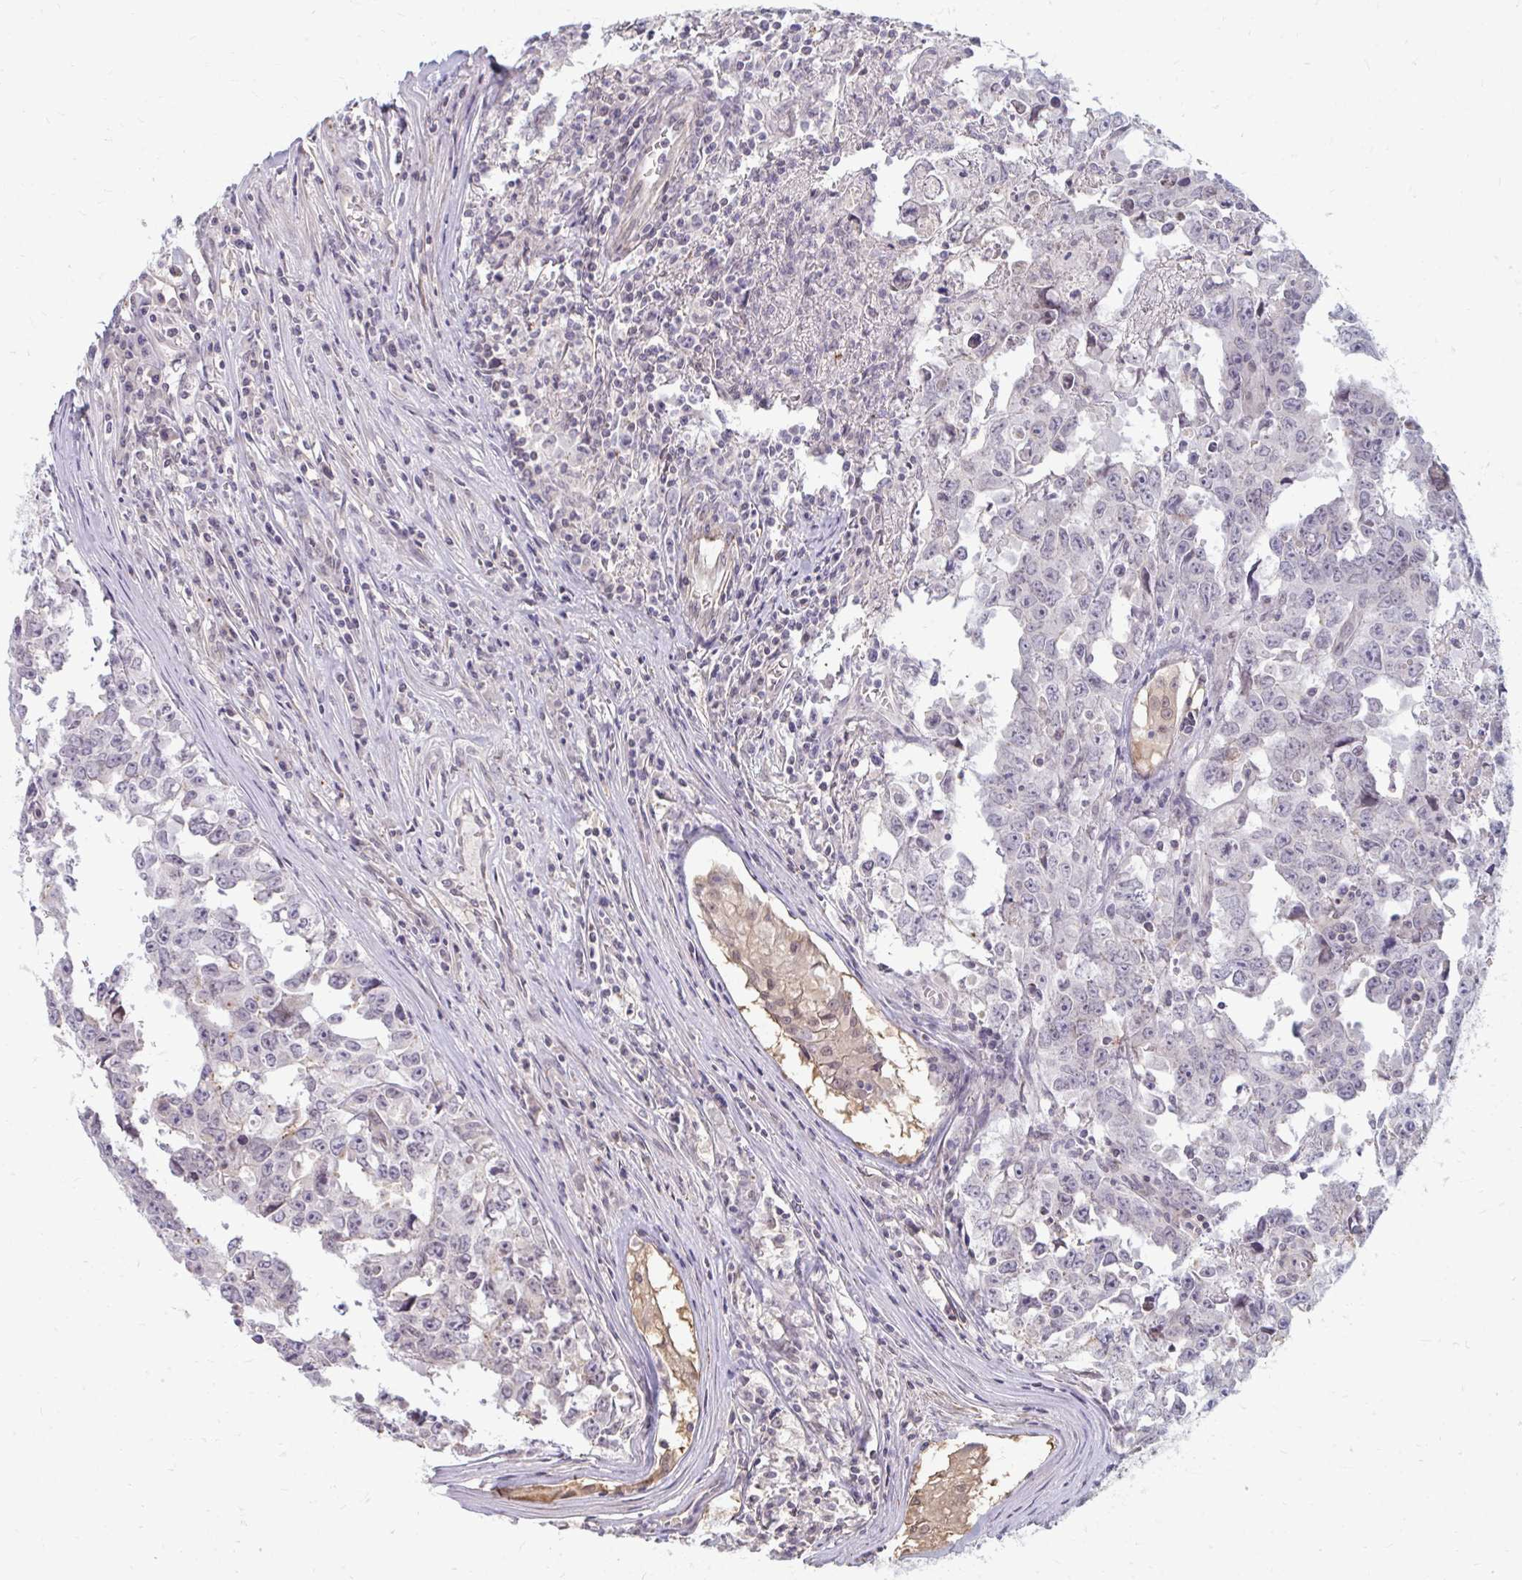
{"staining": {"intensity": "negative", "quantity": "none", "location": "none"}, "tissue": "testis cancer", "cell_type": "Tumor cells", "image_type": "cancer", "snomed": [{"axis": "morphology", "description": "Carcinoma, Embryonal, NOS"}, {"axis": "topography", "description": "Testis"}], "caption": "Protein analysis of testis embryonal carcinoma shows no significant positivity in tumor cells. Nuclei are stained in blue.", "gene": "GPC5", "patient": {"sex": "male", "age": 22}}